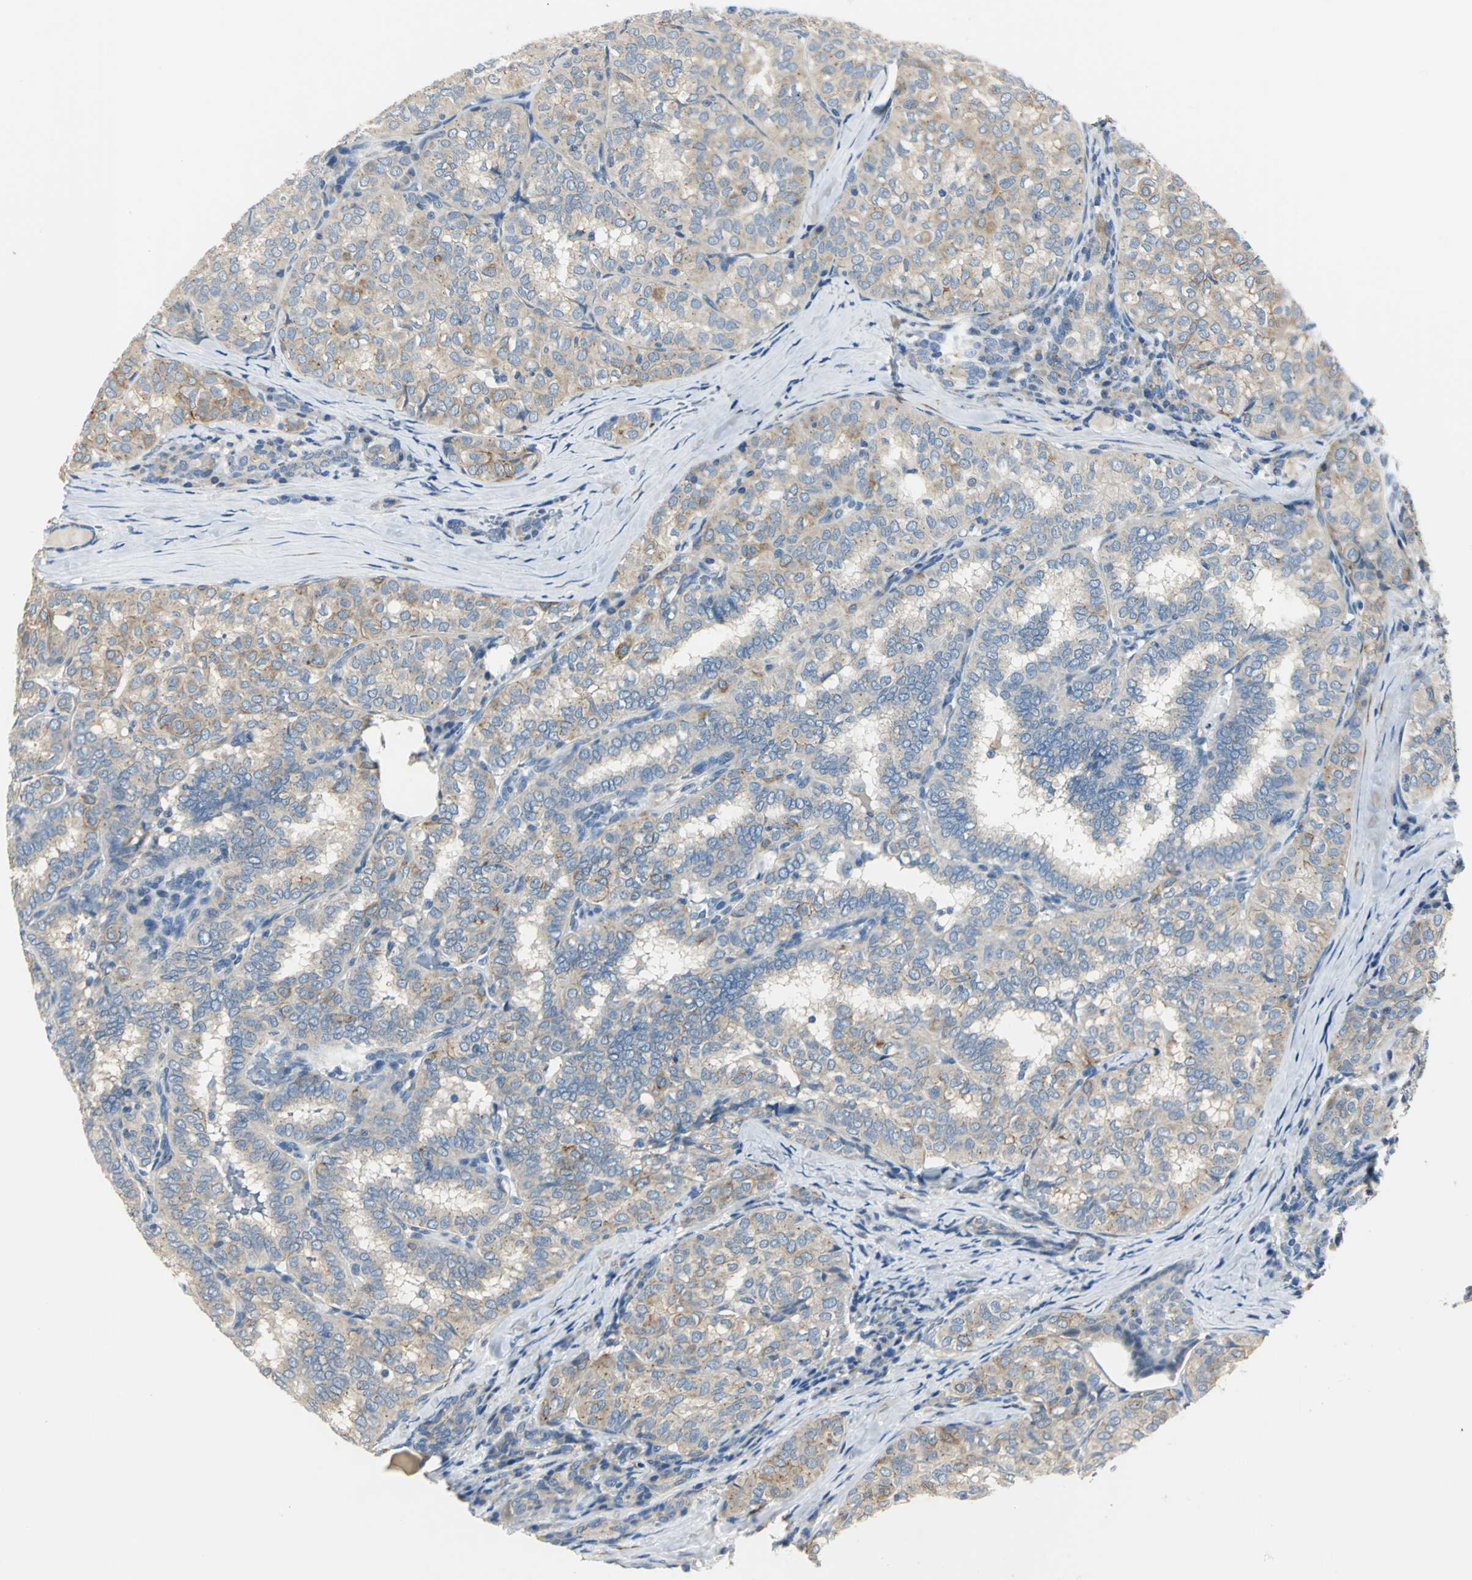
{"staining": {"intensity": "weak", "quantity": ">75%", "location": "cytoplasmic/membranous"}, "tissue": "thyroid cancer", "cell_type": "Tumor cells", "image_type": "cancer", "snomed": [{"axis": "morphology", "description": "Normal tissue, NOS"}, {"axis": "morphology", "description": "Papillary adenocarcinoma, NOS"}, {"axis": "topography", "description": "Thyroid gland"}], "caption": "This histopathology image reveals immunohistochemistry staining of human thyroid cancer, with low weak cytoplasmic/membranous staining in about >75% of tumor cells.", "gene": "B3GNT2", "patient": {"sex": "female", "age": 30}}